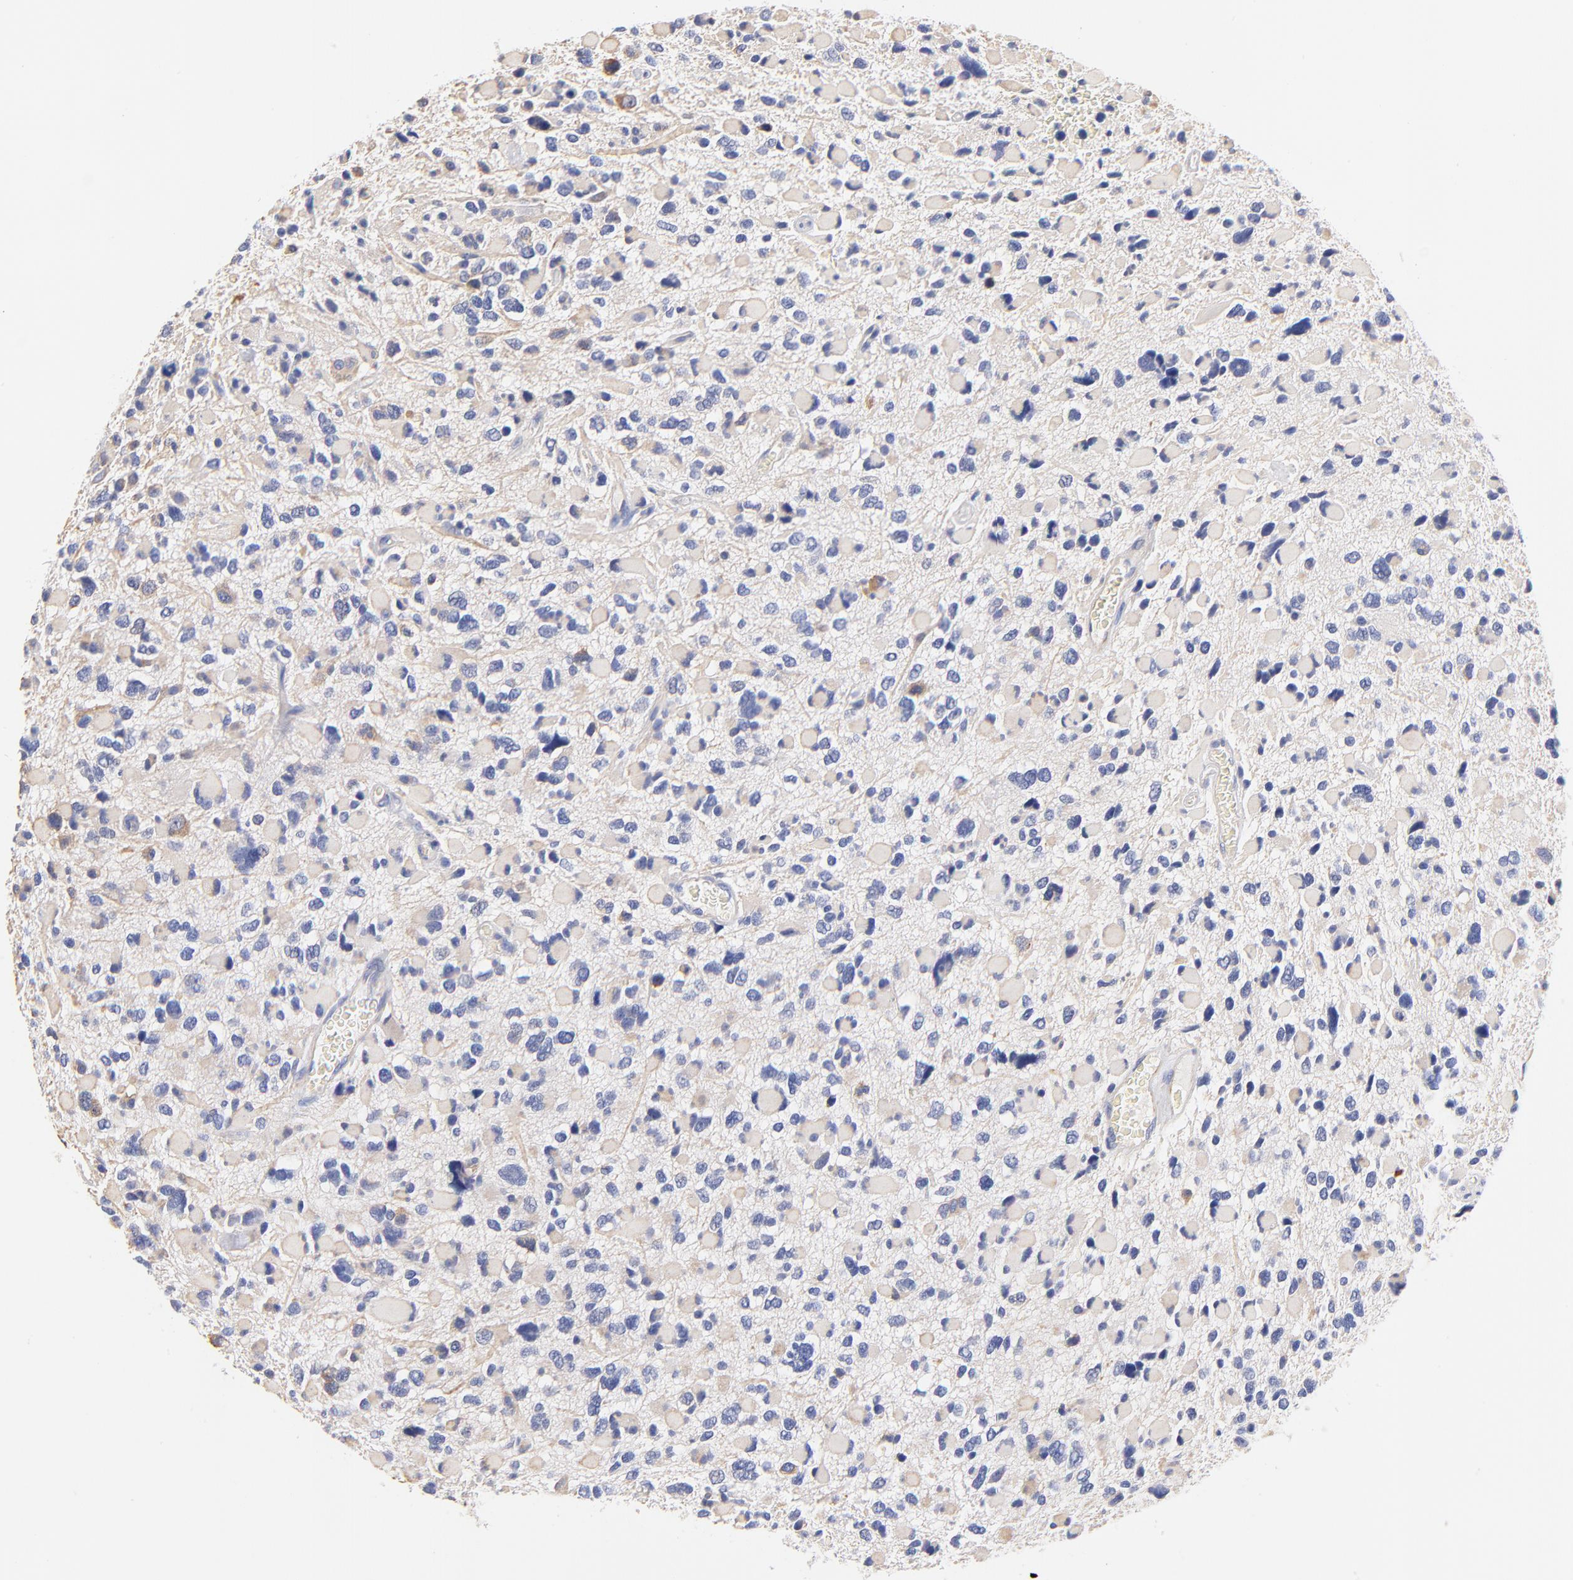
{"staining": {"intensity": "negative", "quantity": "none", "location": "none"}, "tissue": "glioma", "cell_type": "Tumor cells", "image_type": "cancer", "snomed": [{"axis": "morphology", "description": "Glioma, malignant, High grade"}, {"axis": "topography", "description": "Brain"}], "caption": "IHC image of human high-grade glioma (malignant) stained for a protein (brown), which displays no expression in tumor cells. Nuclei are stained in blue.", "gene": "HS3ST1", "patient": {"sex": "female", "age": 37}}